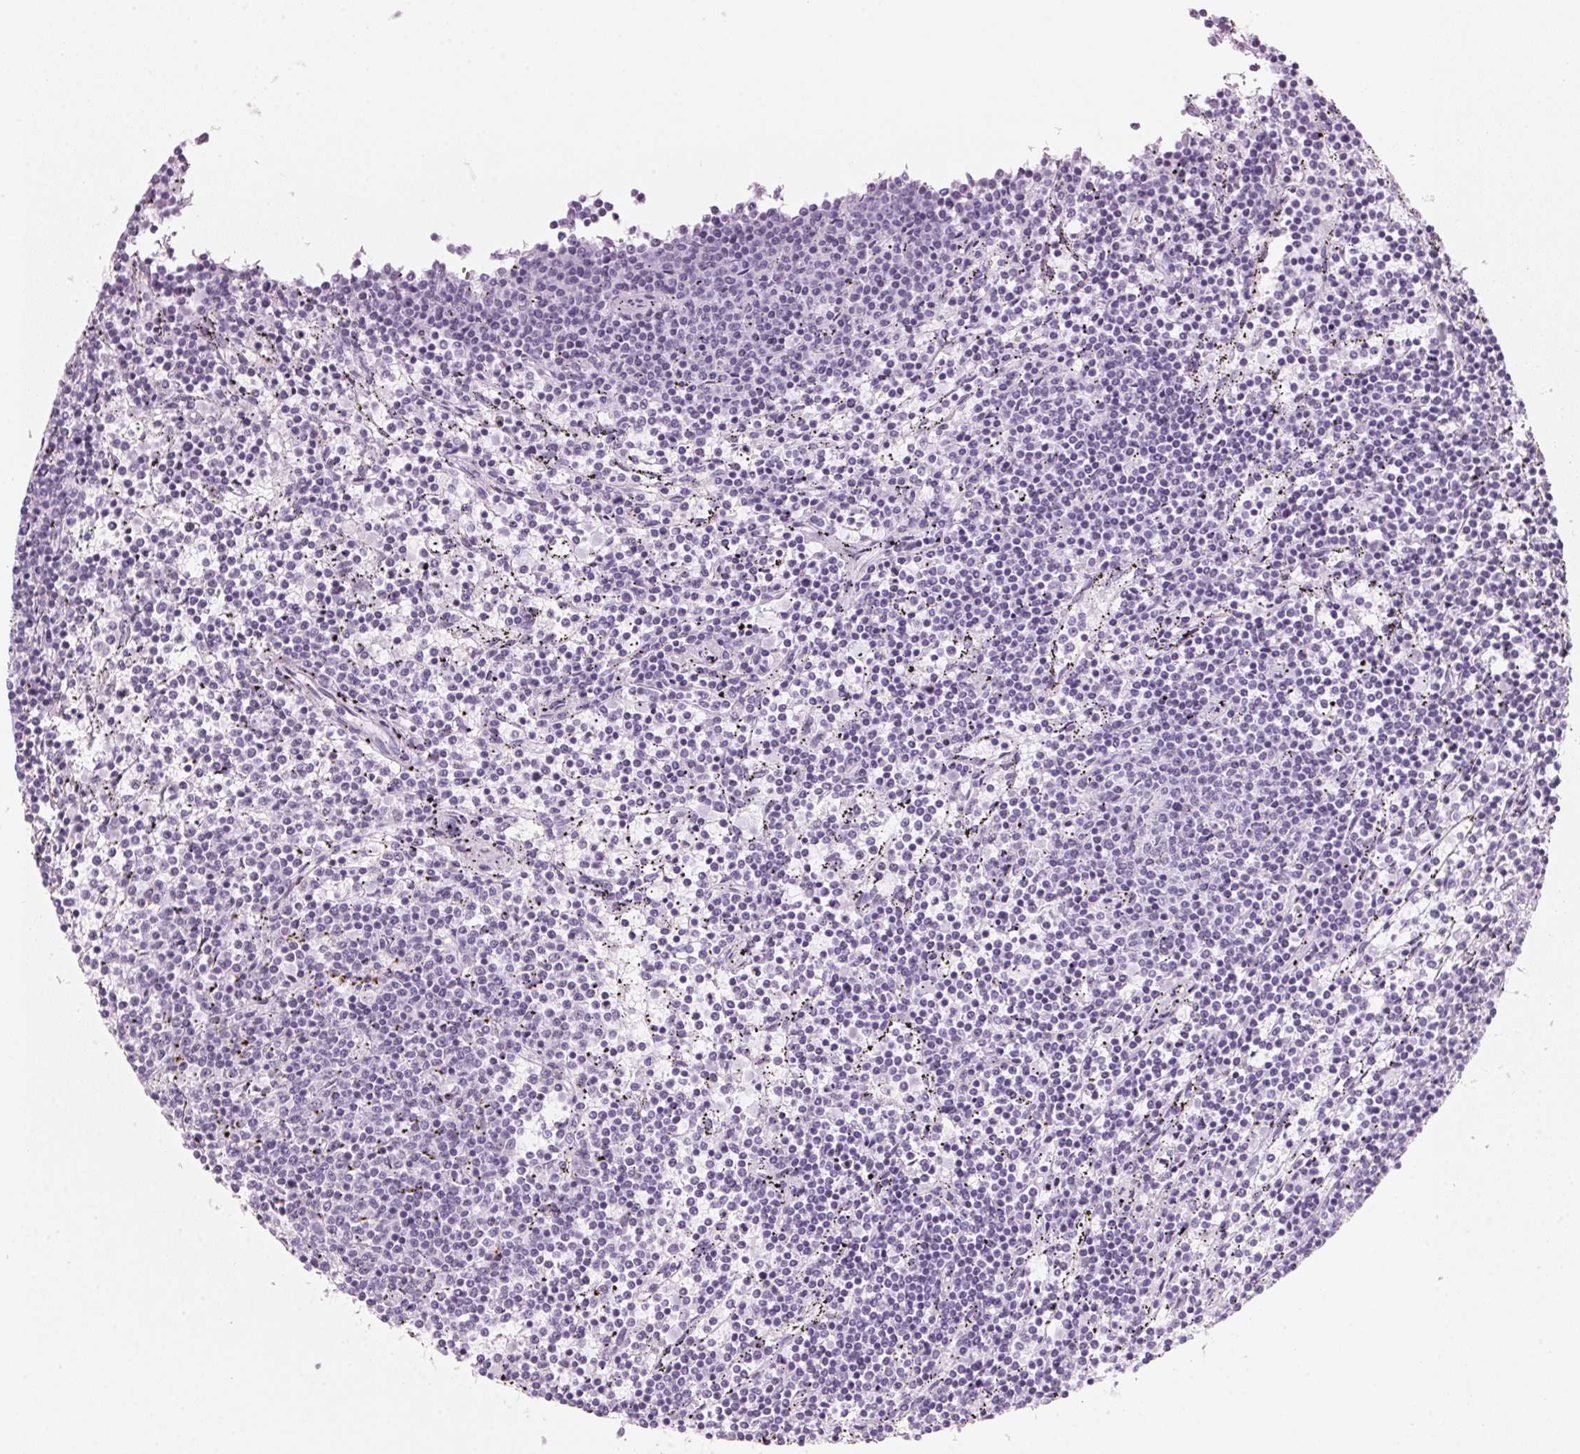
{"staining": {"intensity": "negative", "quantity": "none", "location": "none"}, "tissue": "lymphoma", "cell_type": "Tumor cells", "image_type": "cancer", "snomed": [{"axis": "morphology", "description": "Malignant lymphoma, non-Hodgkin's type, Low grade"}, {"axis": "topography", "description": "Spleen"}], "caption": "A photomicrograph of human low-grade malignant lymphoma, non-Hodgkin's type is negative for staining in tumor cells.", "gene": "DNTTIP2", "patient": {"sex": "female", "age": 50}}